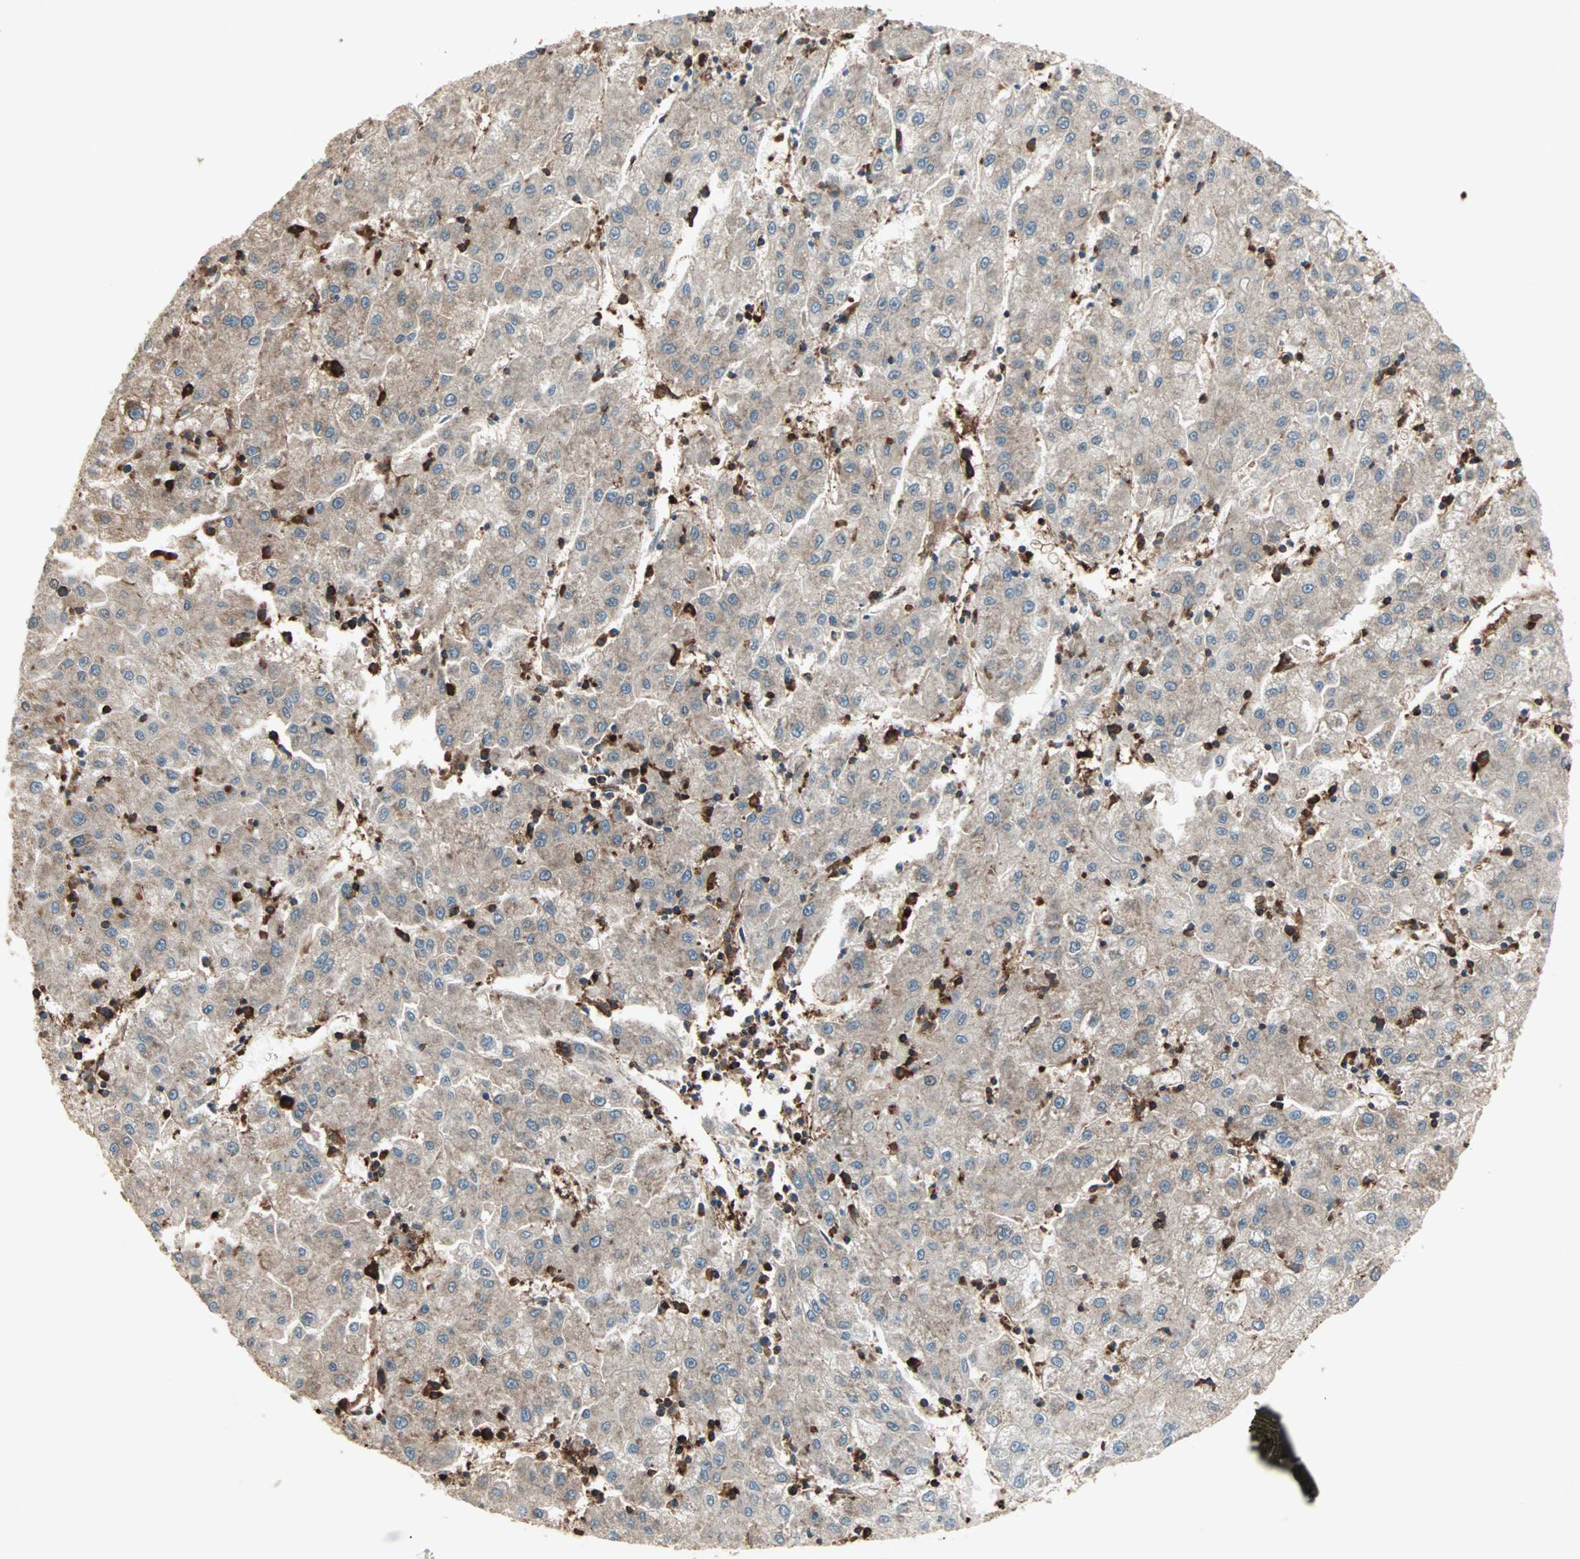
{"staining": {"intensity": "weak", "quantity": ">75%", "location": "cytoplasmic/membranous"}, "tissue": "liver cancer", "cell_type": "Tumor cells", "image_type": "cancer", "snomed": [{"axis": "morphology", "description": "Carcinoma, Hepatocellular, NOS"}, {"axis": "topography", "description": "Liver"}], "caption": "Liver cancer tissue displays weak cytoplasmic/membranous expression in approximately >75% of tumor cells (DAB = brown stain, brightfield microscopy at high magnification).", "gene": "MMP3", "patient": {"sex": "male", "age": 72}}